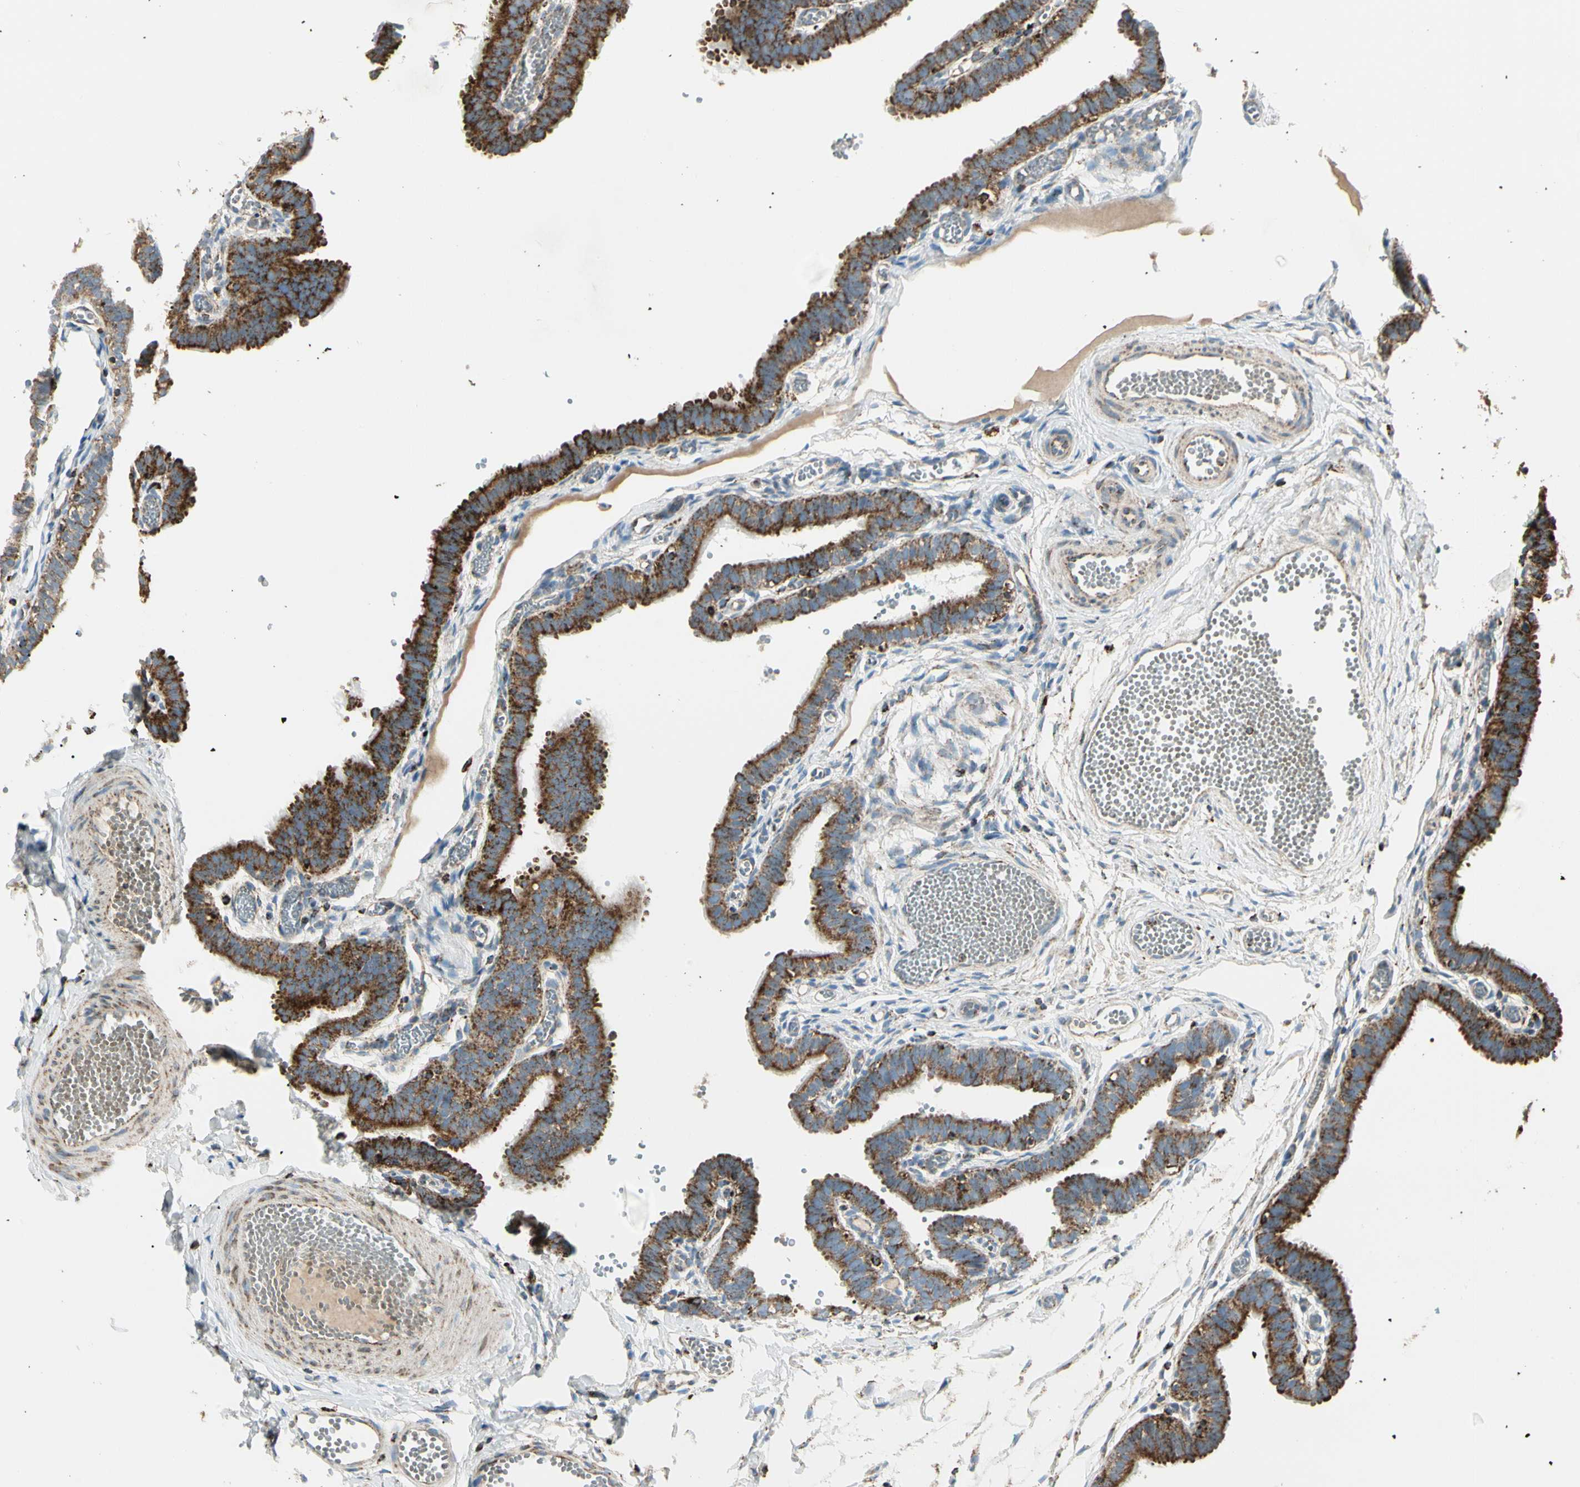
{"staining": {"intensity": "strong", "quantity": ">75%", "location": "cytoplasmic/membranous"}, "tissue": "fallopian tube", "cell_type": "Glandular cells", "image_type": "normal", "snomed": [{"axis": "morphology", "description": "Normal tissue, NOS"}, {"axis": "topography", "description": "Fallopian tube"}, {"axis": "topography", "description": "Placenta"}], "caption": "Normal fallopian tube shows strong cytoplasmic/membranous staining in about >75% of glandular cells.", "gene": "ME2", "patient": {"sex": "female", "age": 34}}